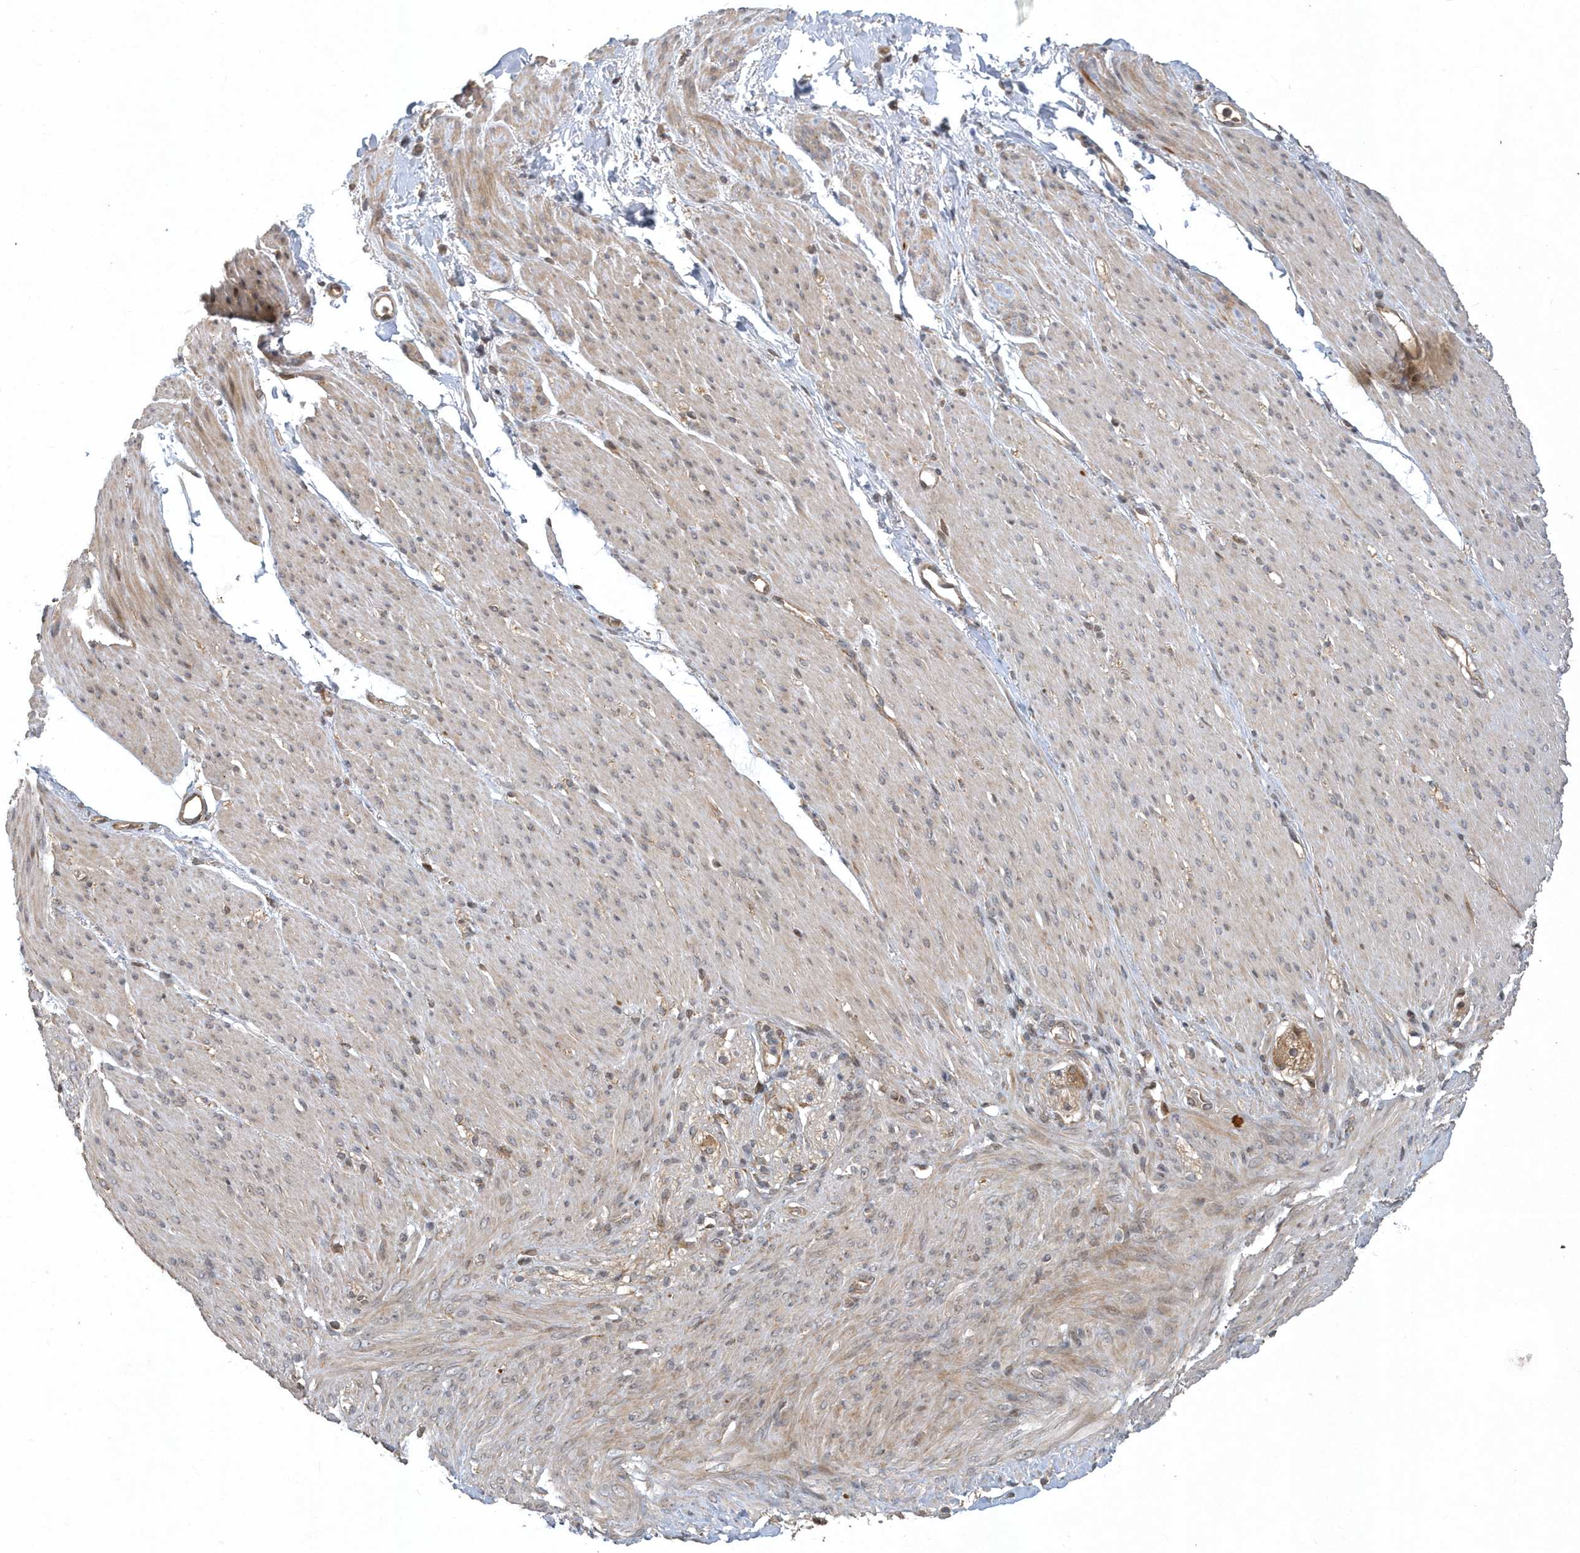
{"staining": {"intensity": "weak", "quantity": ">75%", "location": "cytoplasmic/membranous"}, "tissue": "soft tissue", "cell_type": "Fibroblasts", "image_type": "normal", "snomed": [{"axis": "morphology", "description": "Normal tissue, NOS"}, {"axis": "topography", "description": "Colon"}, {"axis": "topography", "description": "Peripheral nerve tissue"}], "caption": "Immunohistochemistry (IHC) staining of unremarkable soft tissue, which shows low levels of weak cytoplasmic/membranous expression in approximately >75% of fibroblasts indicating weak cytoplasmic/membranous protein expression. The staining was performed using DAB (3,3'-diaminobenzidine) (brown) for protein detection and nuclei were counterstained in hematoxylin (blue).", "gene": "TRAIP", "patient": {"sex": "female", "age": 61}}